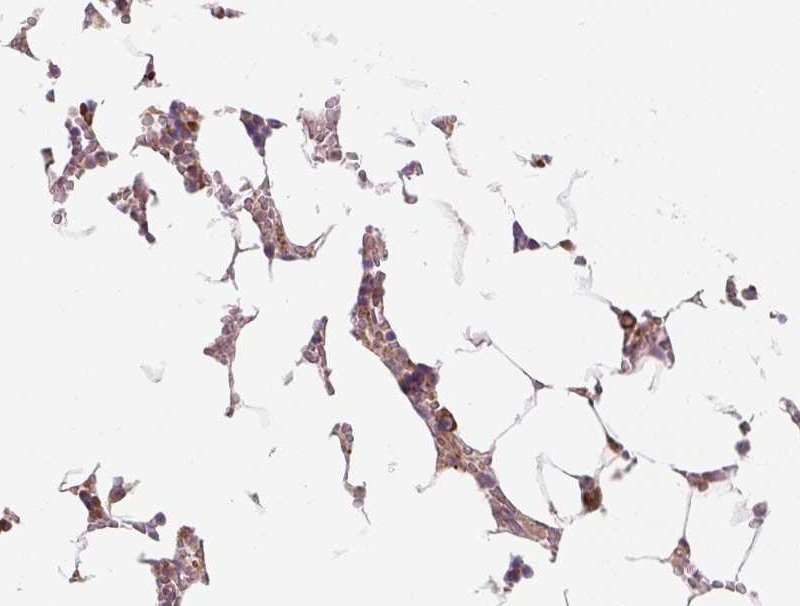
{"staining": {"intensity": "moderate", "quantity": "25%-75%", "location": "cytoplasmic/membranous"}, "tissue": "bone marrow", "cell_type": "Hematopoietic cells", "image_type": "normal", "snomed": [{"axis": "morphology", "description": "Normal tissue, NOS"}, {"axis": "topography", "description": "Bone marrow"}], "caption": "An image showing moderate cytoplasmic/membranous staining in about 25%-75% of hematopoietic cells in normal bone marrow, as visualized by brown immunohistochemical staining.", "gene": "RASA1", "patient": {"sex": "male", "age": 64}}